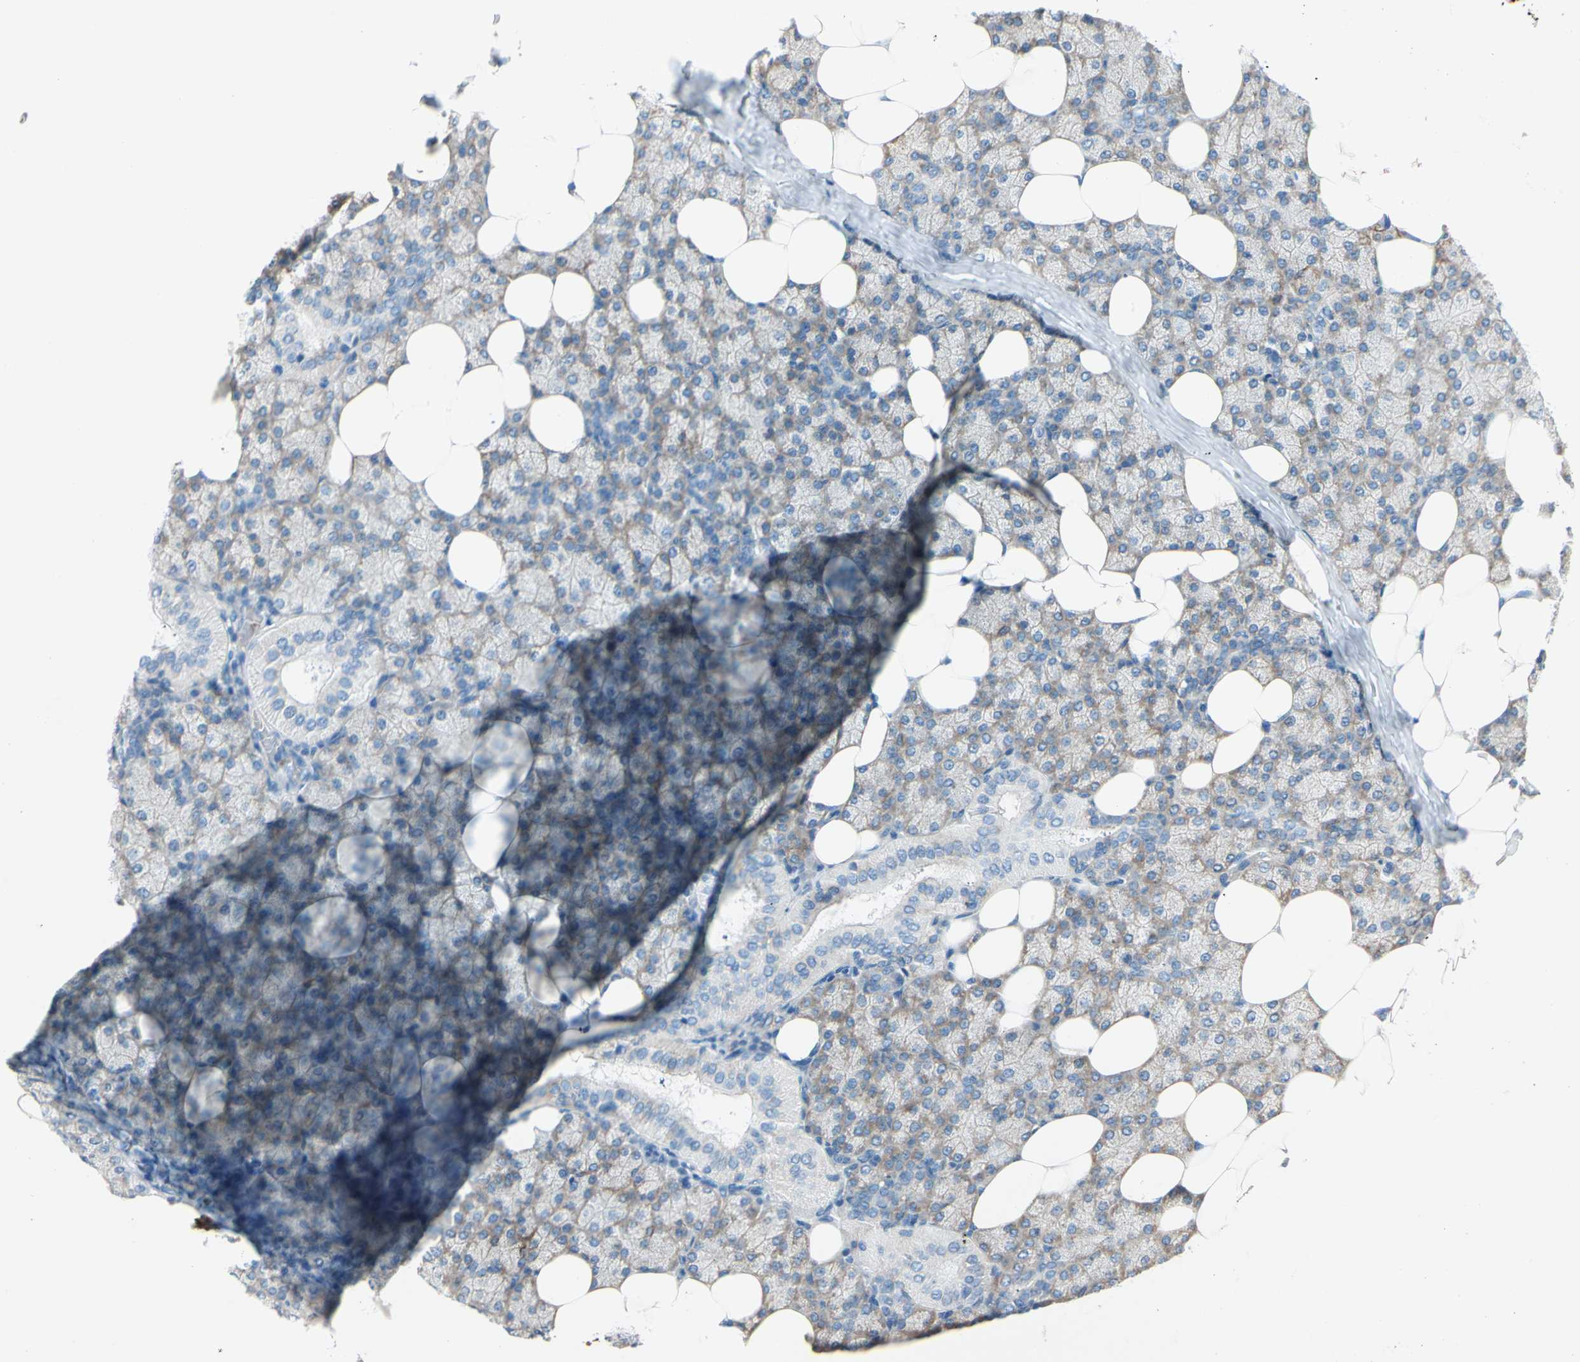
{"staining": {"intensity": "weak", "quantity": "25%-75%", "location": "cytoplasmic/membranous"}, "tissue": "salivary gland", "cell_type": "Glandular cells", "image_type": "normal", "snomed": [{"axis": "morphology", "description": "Normal tissue, NOS"}, {"axis": "topography", "description": "Lymph node"}, {"axis": "topography", "description": "Salivary gland"}], "caption": "Salivary gland stained with DAB (3,3'-diaminobenzidine) IHC displays low levels of weak cytoplasmic/membranous positivity in approximately 25%-75% of glandular cells. Nuclei are stained in blue.", "gene": "LY6G6F", "patient": {"sex": "male", "age": 8}}